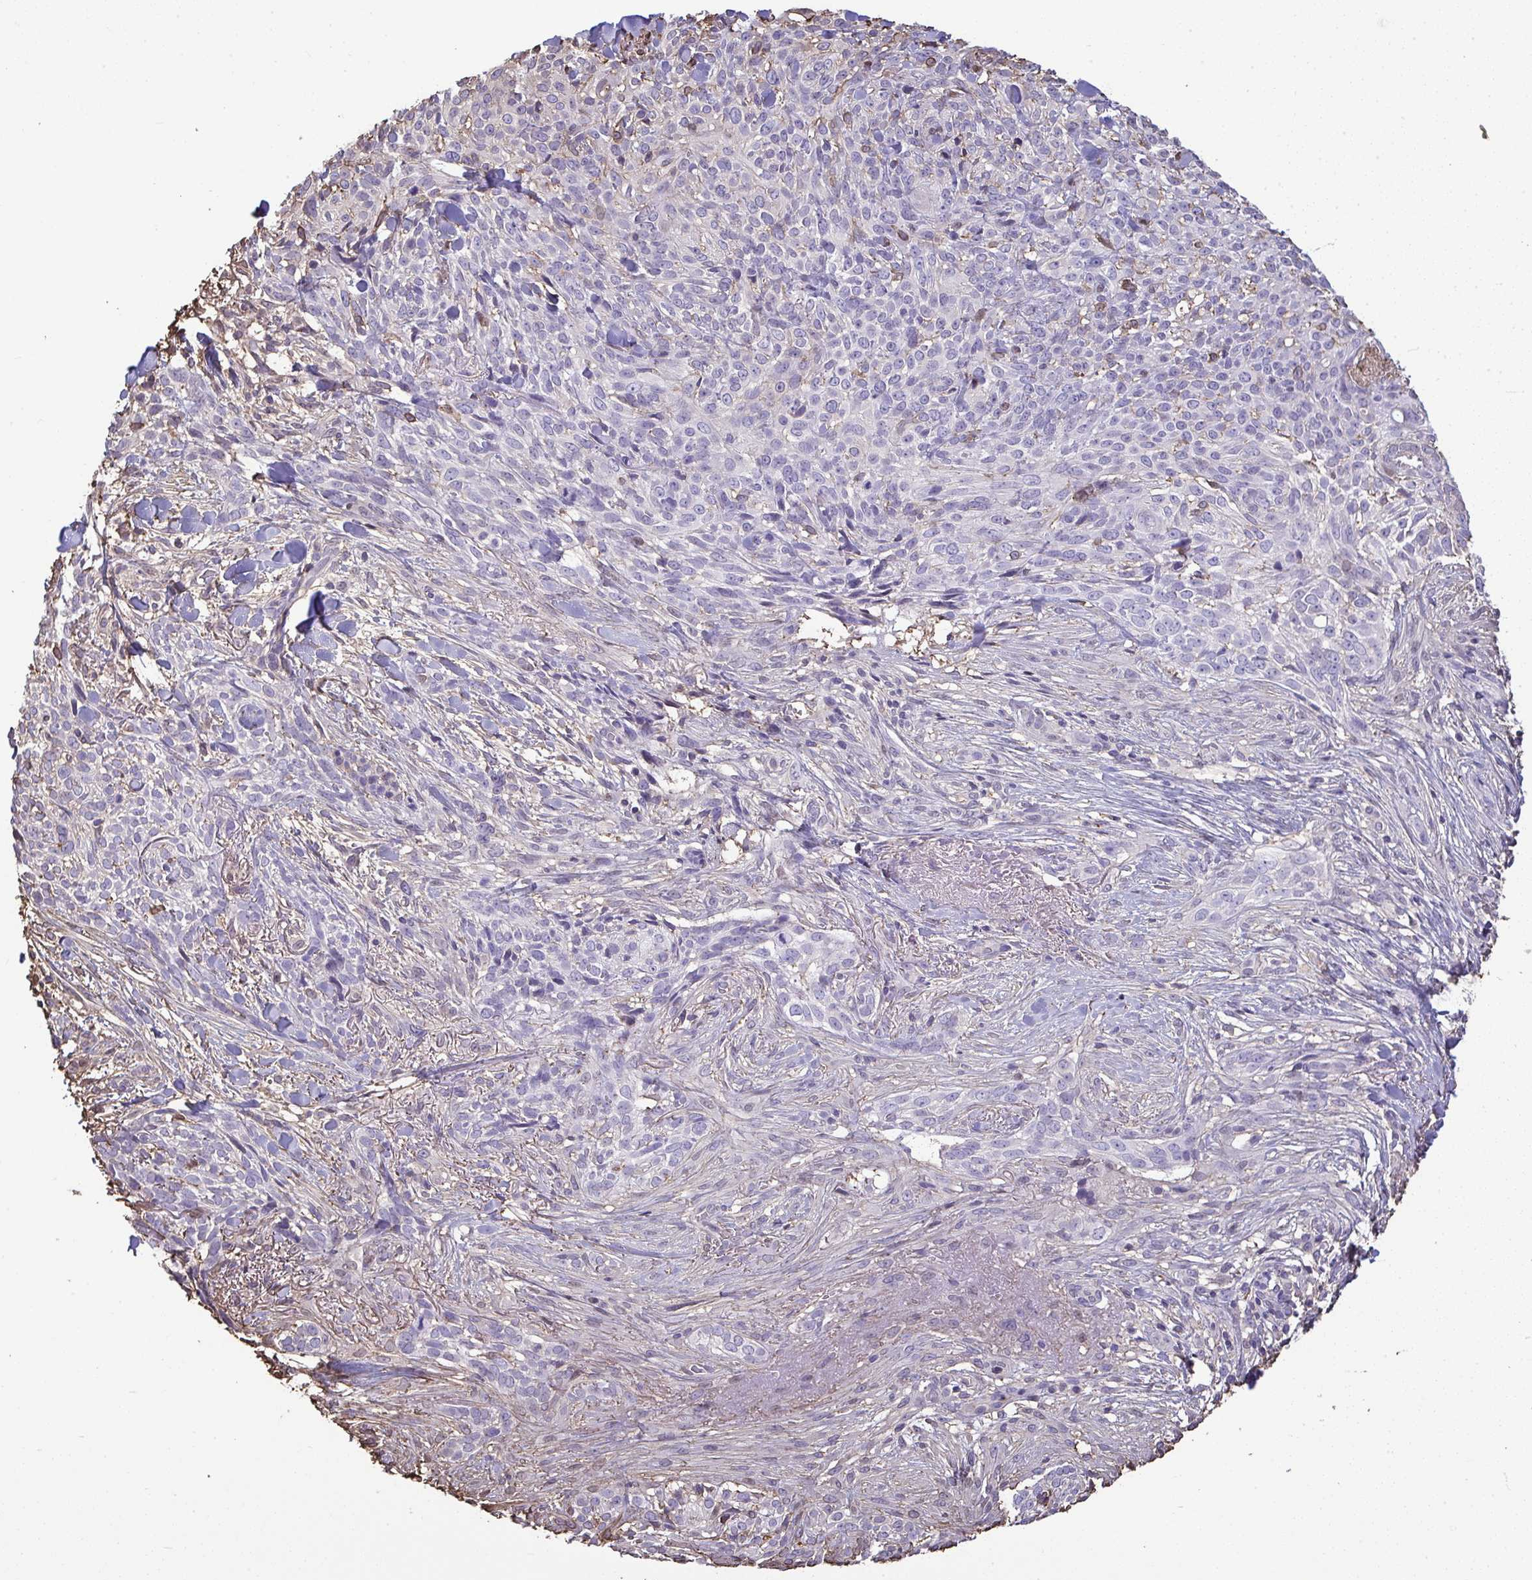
{"staining": {"intensity": "negative", "quantity": "none", "location": "none"}, "tissue": "skin cancer", "cell_type": "Tumor cells", "image_type": "cancer", "snomed": [{"axis": "morphology", "description": "Basal cell carcinoma"}, {"axis": "topography", "description": "Skin"}, {"axis": "topography", "description": "Skin of face"}], "caption": "A high-resolution micrograph shows immunohistochemistry (IHC) staining of skin cancer (basal cell carcinoma), which exhibits no significant staining in tumor cells. Nuclei are stained in blue.", "gene": "ANXA5", "patient": {"sex": "female", "age": 90}}